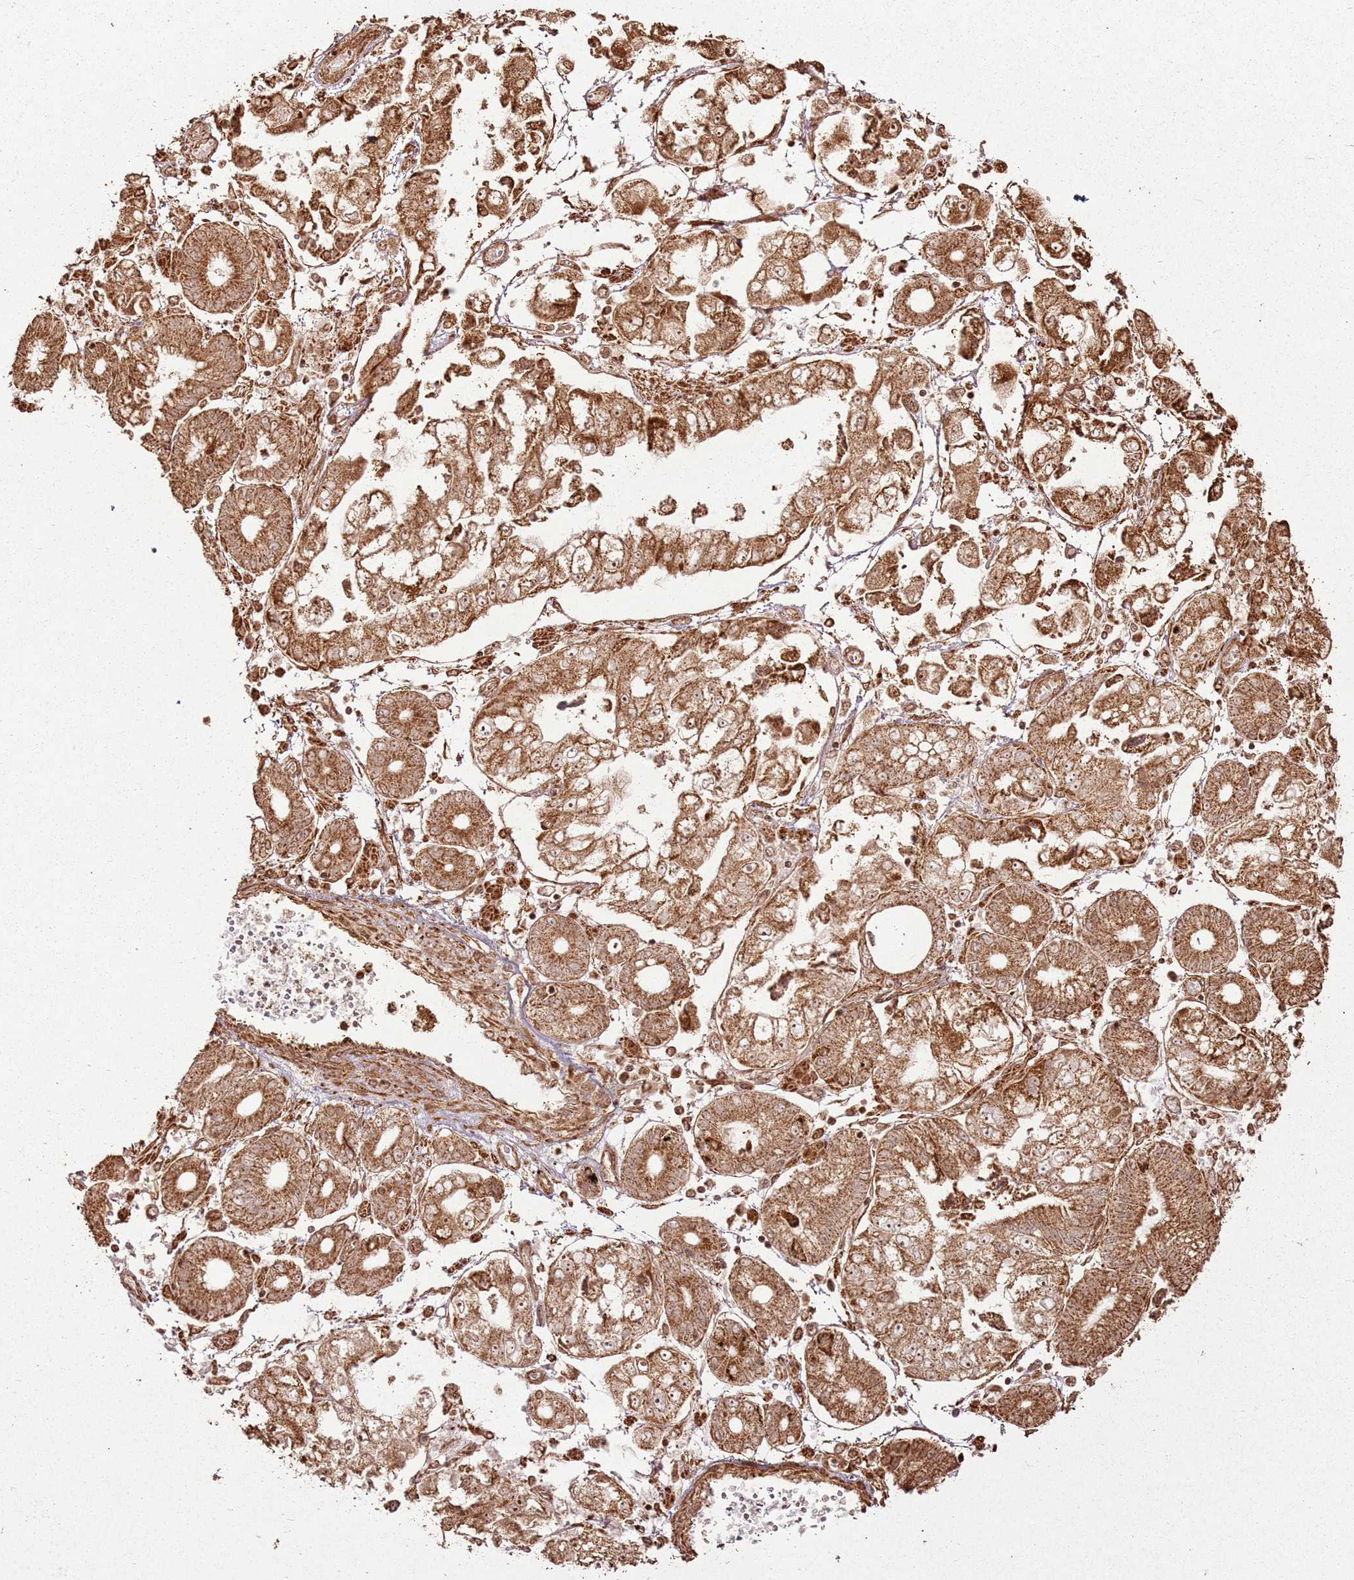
{"staining": {"intensity": "strong", "quantity": ">75%", "location": "cytoplasmic/membranous"}, "tissue": "stomach cancer", "cell_type": "Tumor cells", "image_type": "cancer", "snomed": [{"axis": "morphology", "description": "Adenocarcinoma, NOS"}, {"axis": "topography", "description": "Stomach"}], "caption": "About >75% of tumor cells in stomach adenocarcinoma reveal strong cytoplasmic/membranous protein expression as visualized by brown immunohistochemical staining.", "gene": "MRPS6", "patient": {"sex": "male", "age": 76}}